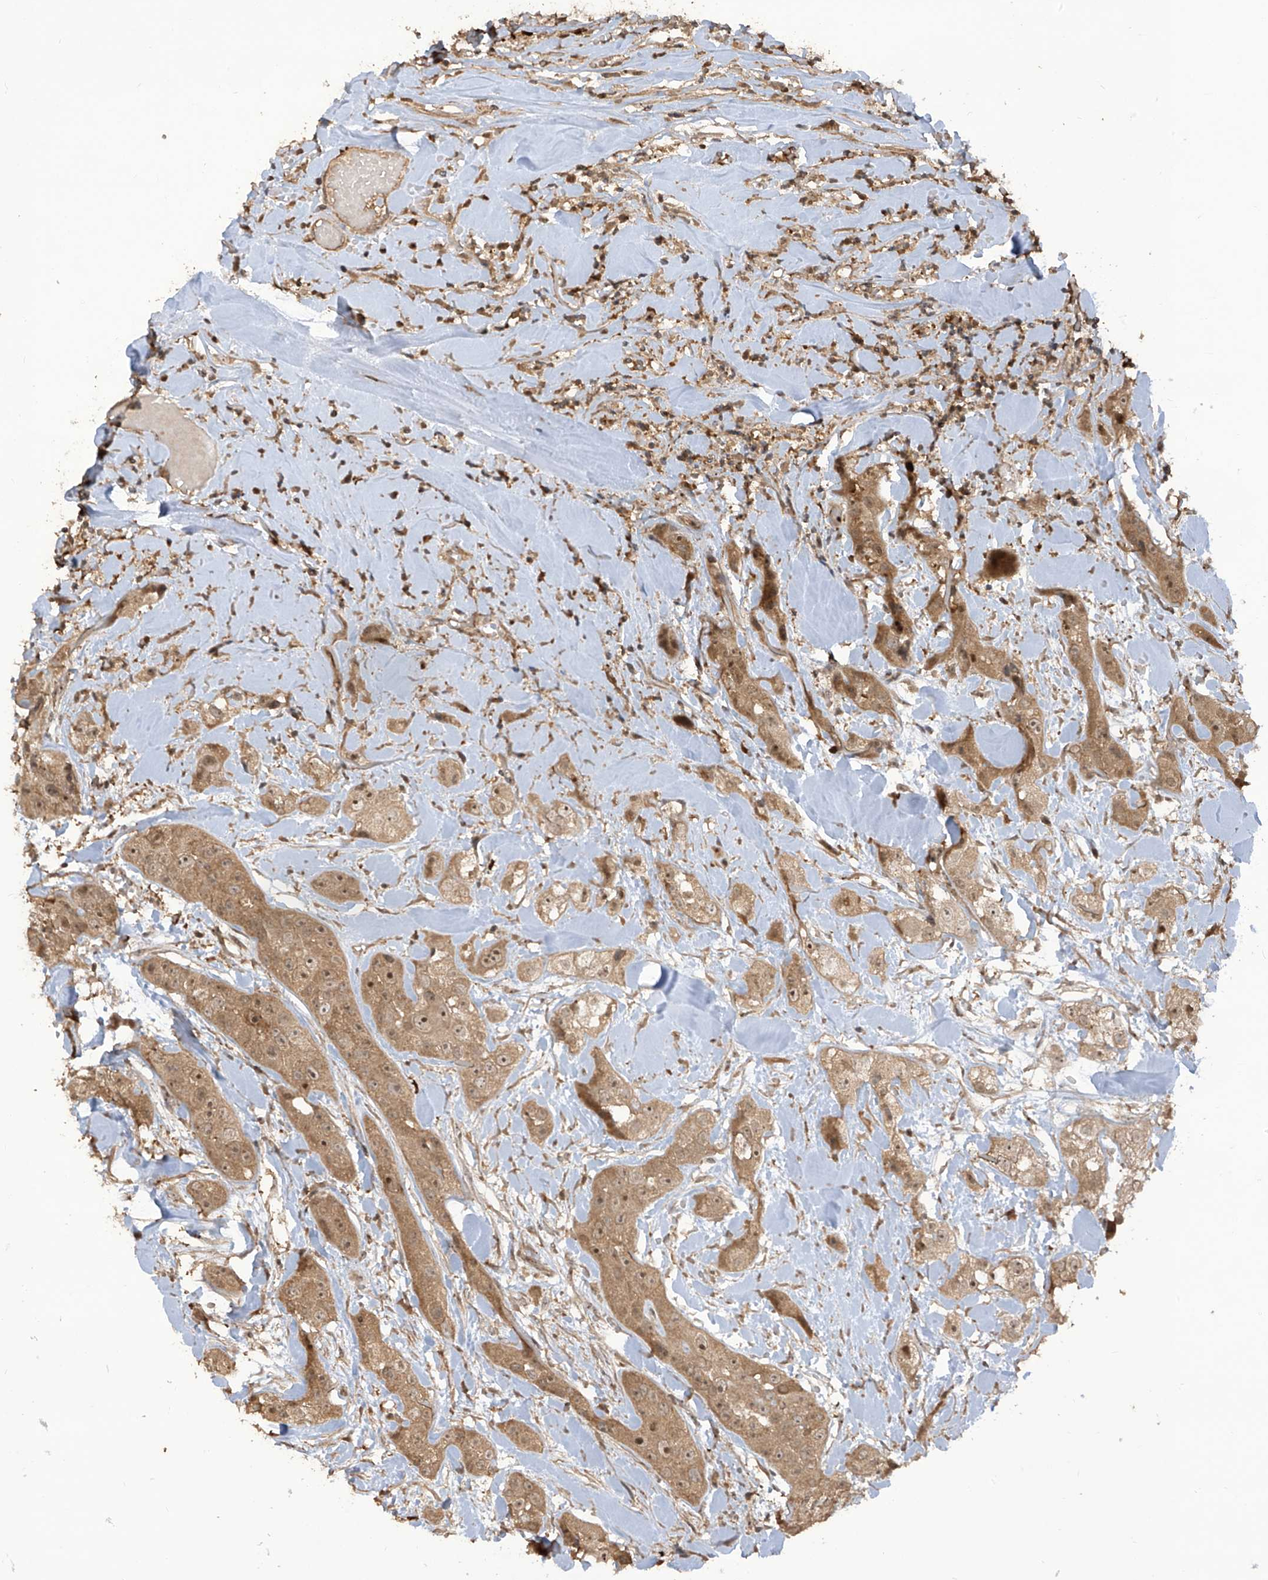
{"staining": {"intensity": "moderate", "quantity": ">75%", "location": "cytoplasmic/membranous,nuclear"}, "tissue": "head and neck cancer", "cell_type": "Tumor cells", "image_type": "cancer", "snomed": [{"axis": "morphology", "description": "Normal tissue, NOS"}, {"axis": "morphology", "description": "Squamous cell carcinoma, NOS"}, {"axis": "topography", "description": "Skeletal muscle"}, {"axis": "topography", "description": "Head-Neck"}], "caption": "The immunohistochemical stain highlights moderate cytoplasmic/membranous and nuclear staining in tumor cells of head and neck cancer tissue. Using DAB (brown) and hematoxylin (blue) stains, captured at high magnification using brightfield microscopy.", "gene": "CARF", "patient": {"sex": "male", "age": 51}}